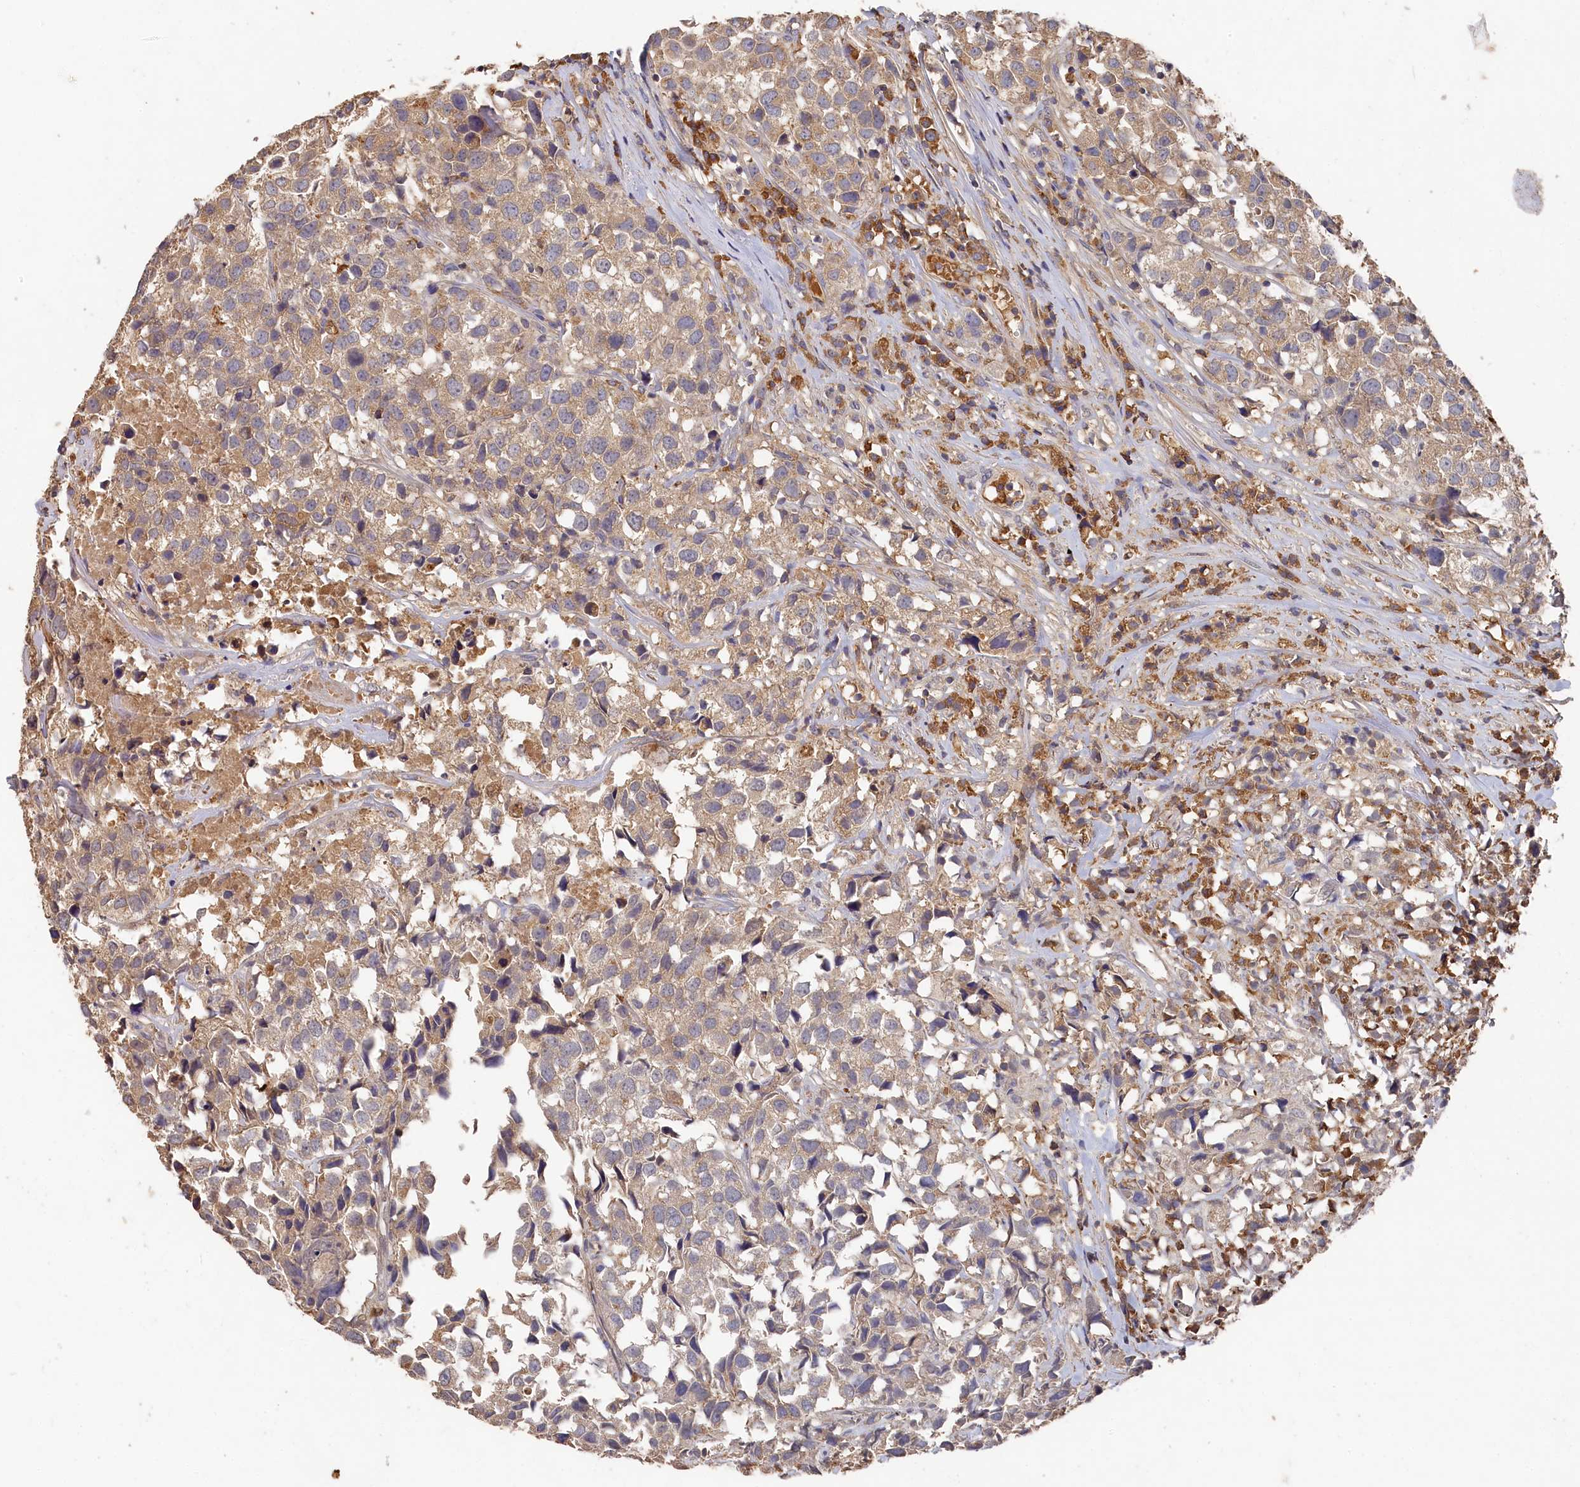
{"staining": {"intensity": "moderate", "quantity": "25%-75%", "location": "cytoplasmic/membranous"}, "tissue": "urothelial cancer", "cell_type": "Tumor cells", "image_type": "cancer", "snomed": [{"axis": "morphology", "description": "Urothelial carcinoma, High grade"}, {"axis": "topography", "description": "Urinary bladder"}], "caption": "About 25%-75% of tumor cells in human urothelial carcinoma (high-grade) demonstrate moderate cytoplasmic/membranous protein staining as visualized by brown immunohistochemical staining.", "gene": "DHRS11", "patient": {"sex": "female", "age": 75}}